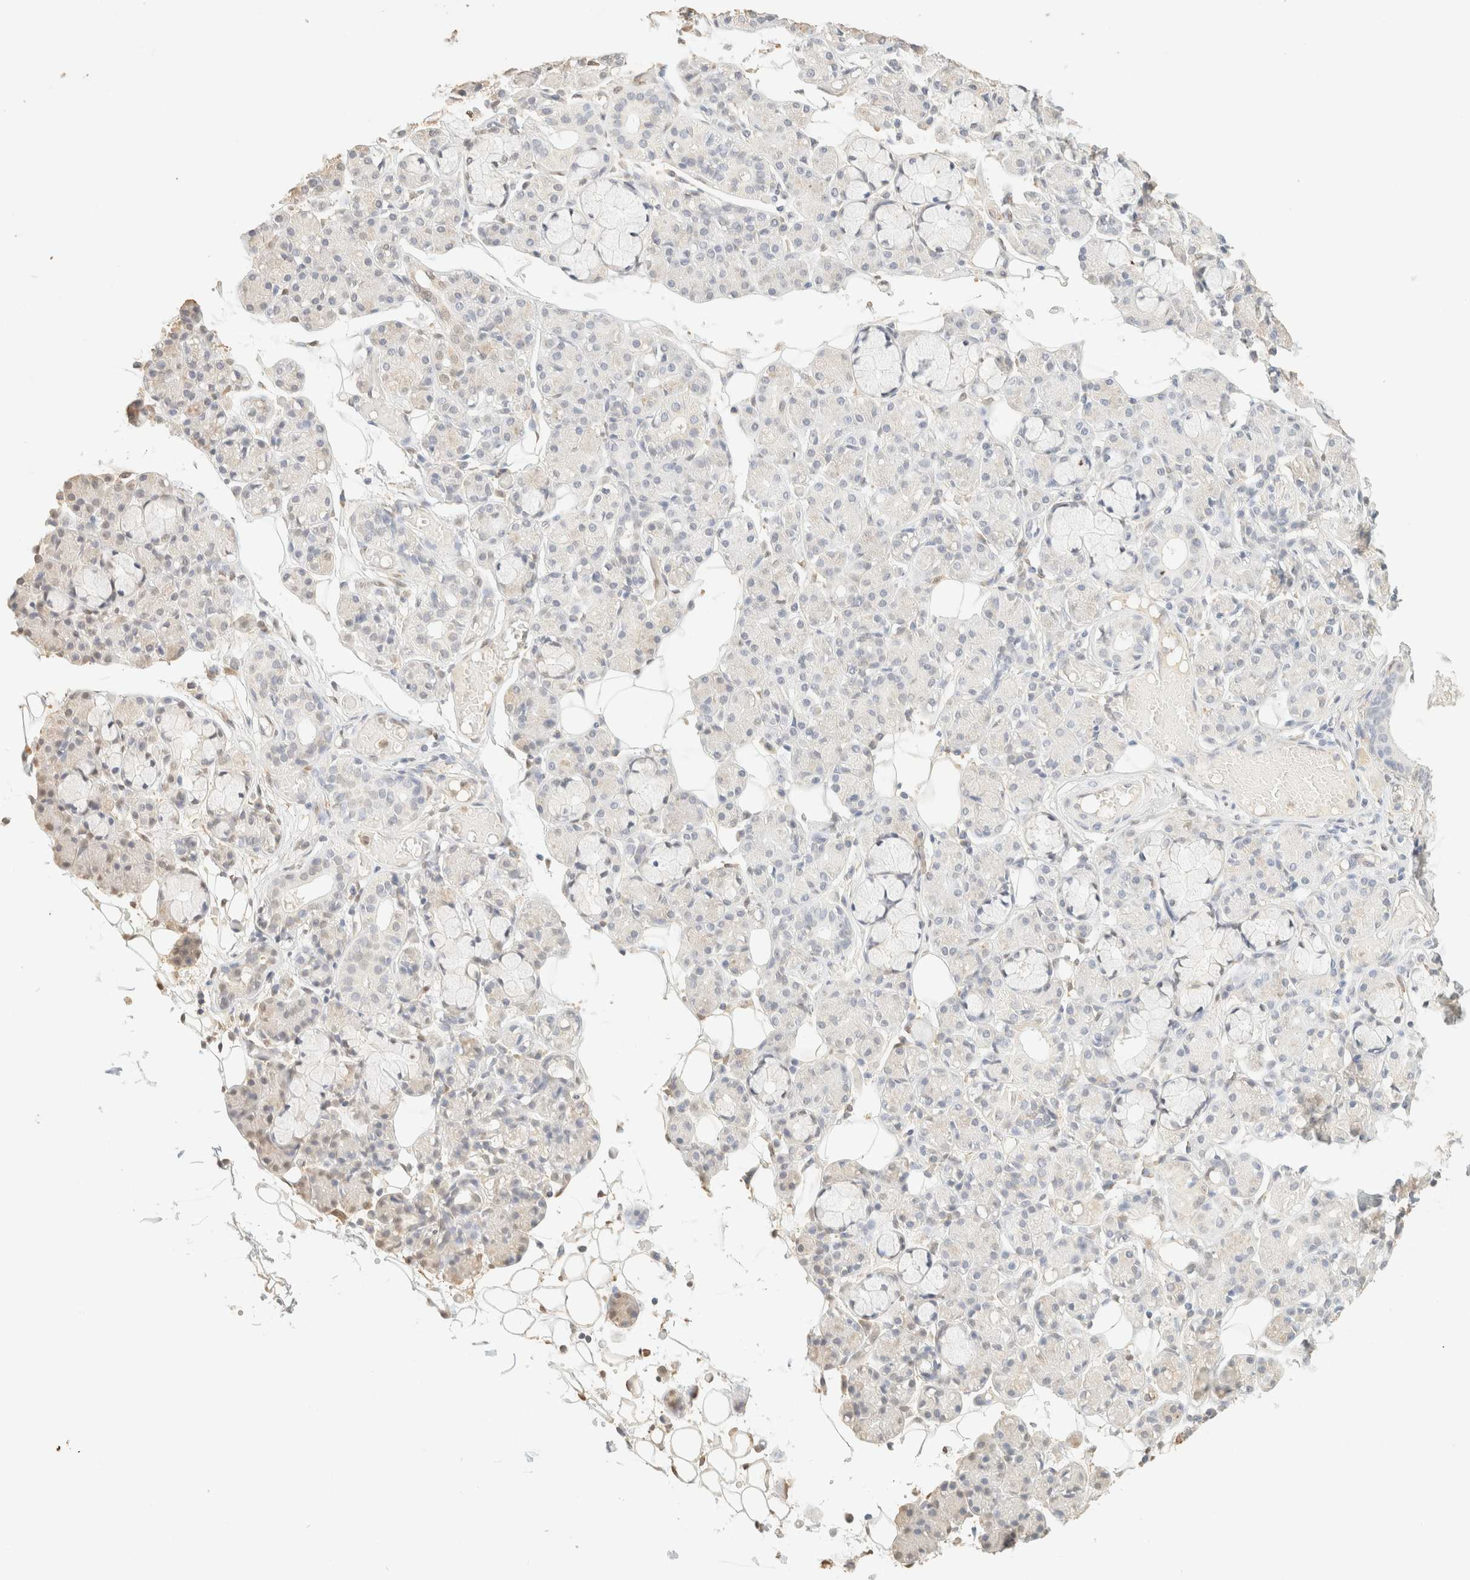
{"staining": {"intensity": "weak", "quantity": "<25%", "location": "nuclear"}, "tissue": "salivary gland", "cell_type": "Glandular cells", "image_type": "normal", "snomed": [{"axis": "morphology", "description": "Normal tissue, NOS"}, {"axis": "topography", "description": "Salivary gland"}], "caption": "A photomicrograph of salivary gland stained for a protein shows no brown staining in glandular cells.", "gene": "S100A13", "patient": {"sex": "male", "age": 63}}